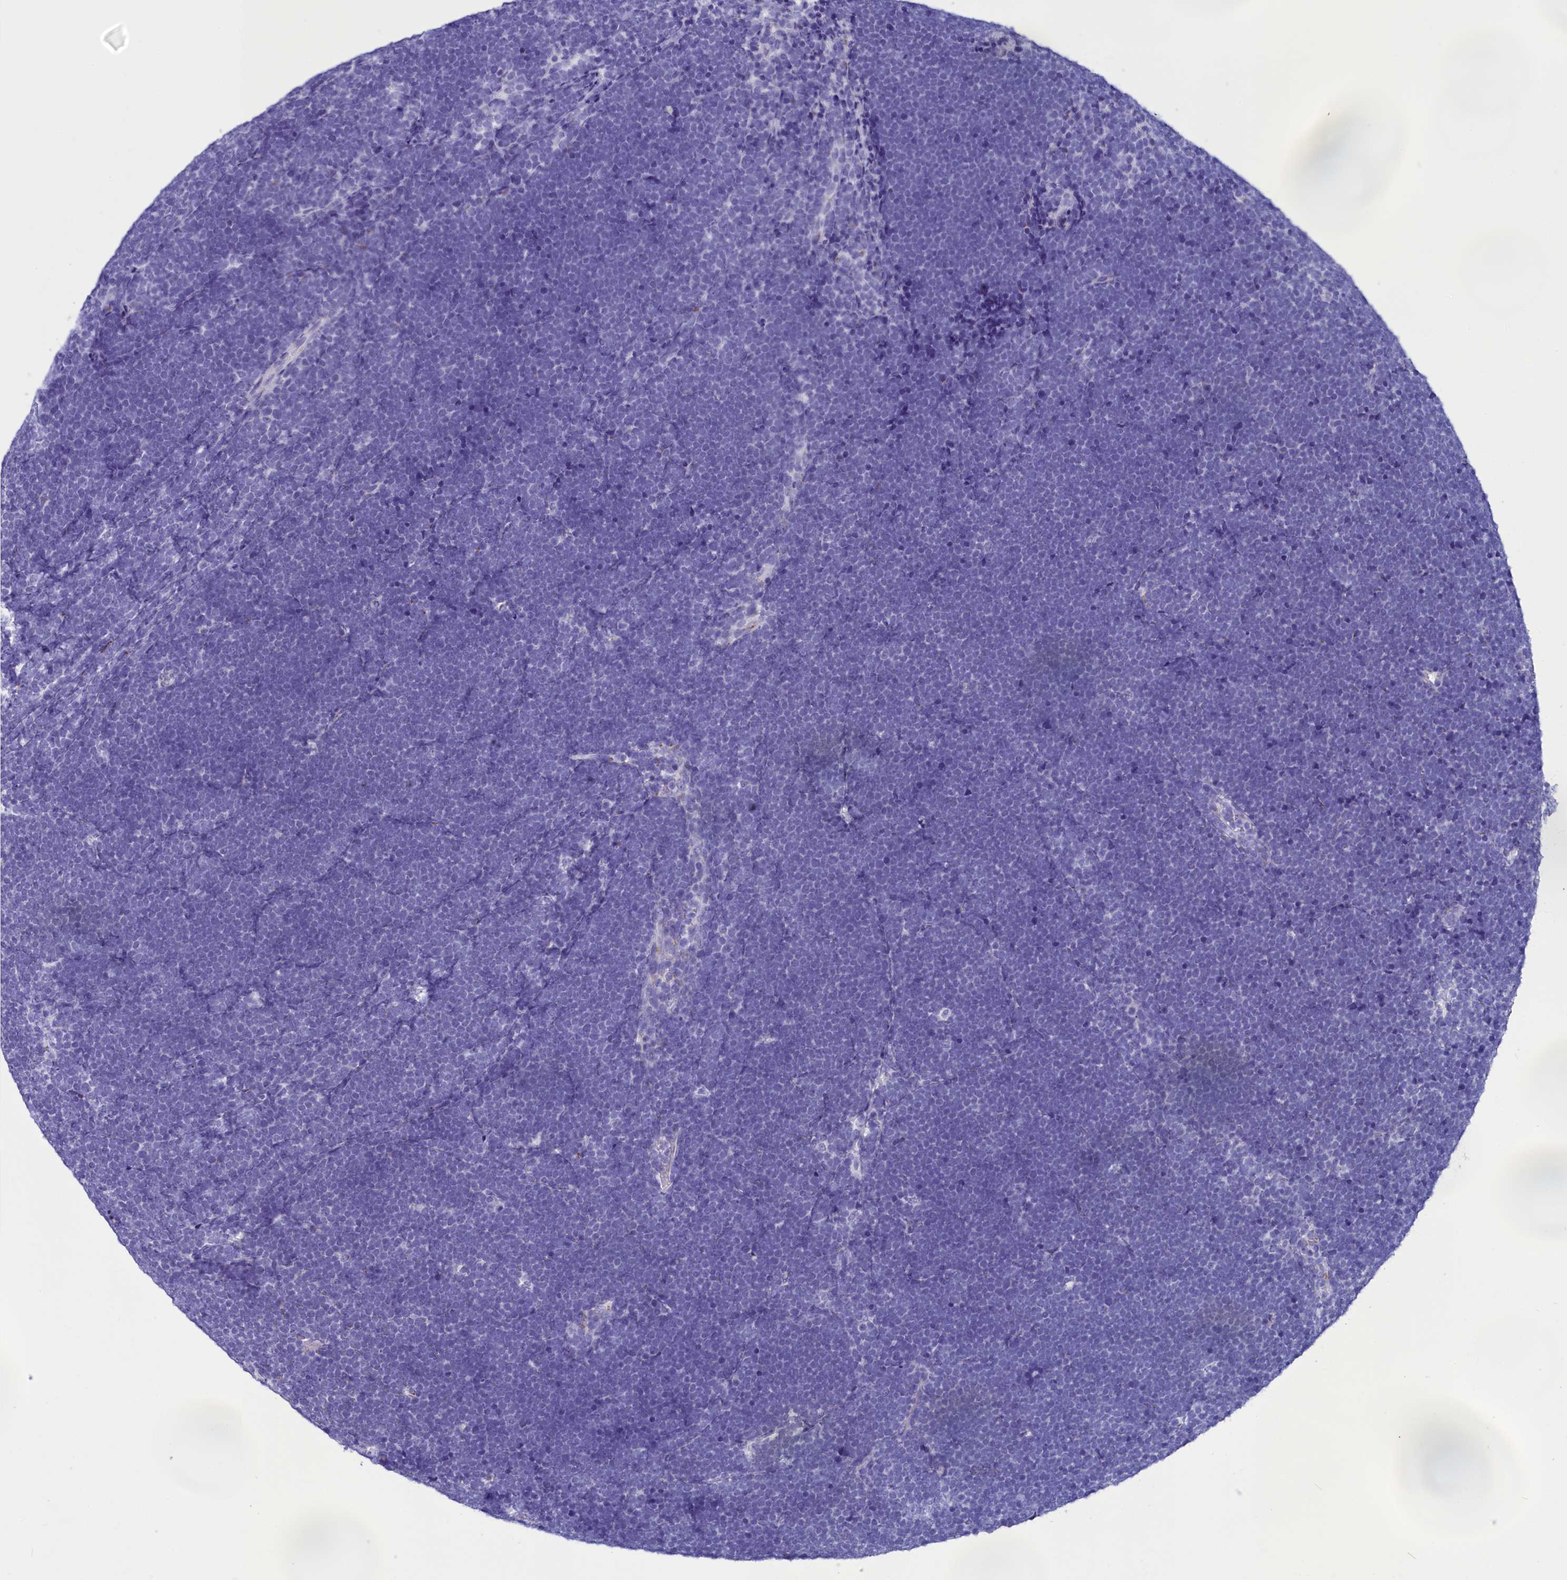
{"staining": {"intensity": "negative", "quantity": "none", "location": "none"}, "tissue": "lymphoma", "cell_type": "Tumor cells", "image_type": "cancer", "snomed": [{"axis": "morphology", "description": "Malignant lymphoma, non-Hodgkin's type, High grade"}, {"axis": "topography", "description": "Lymph node"}], "caption": "DAB immunohistochemical staining of human lymphoma displays no significant positivity in tumor cells.", "gene": "AP3B2", "patient": {"sex": "male", "age": 13}}